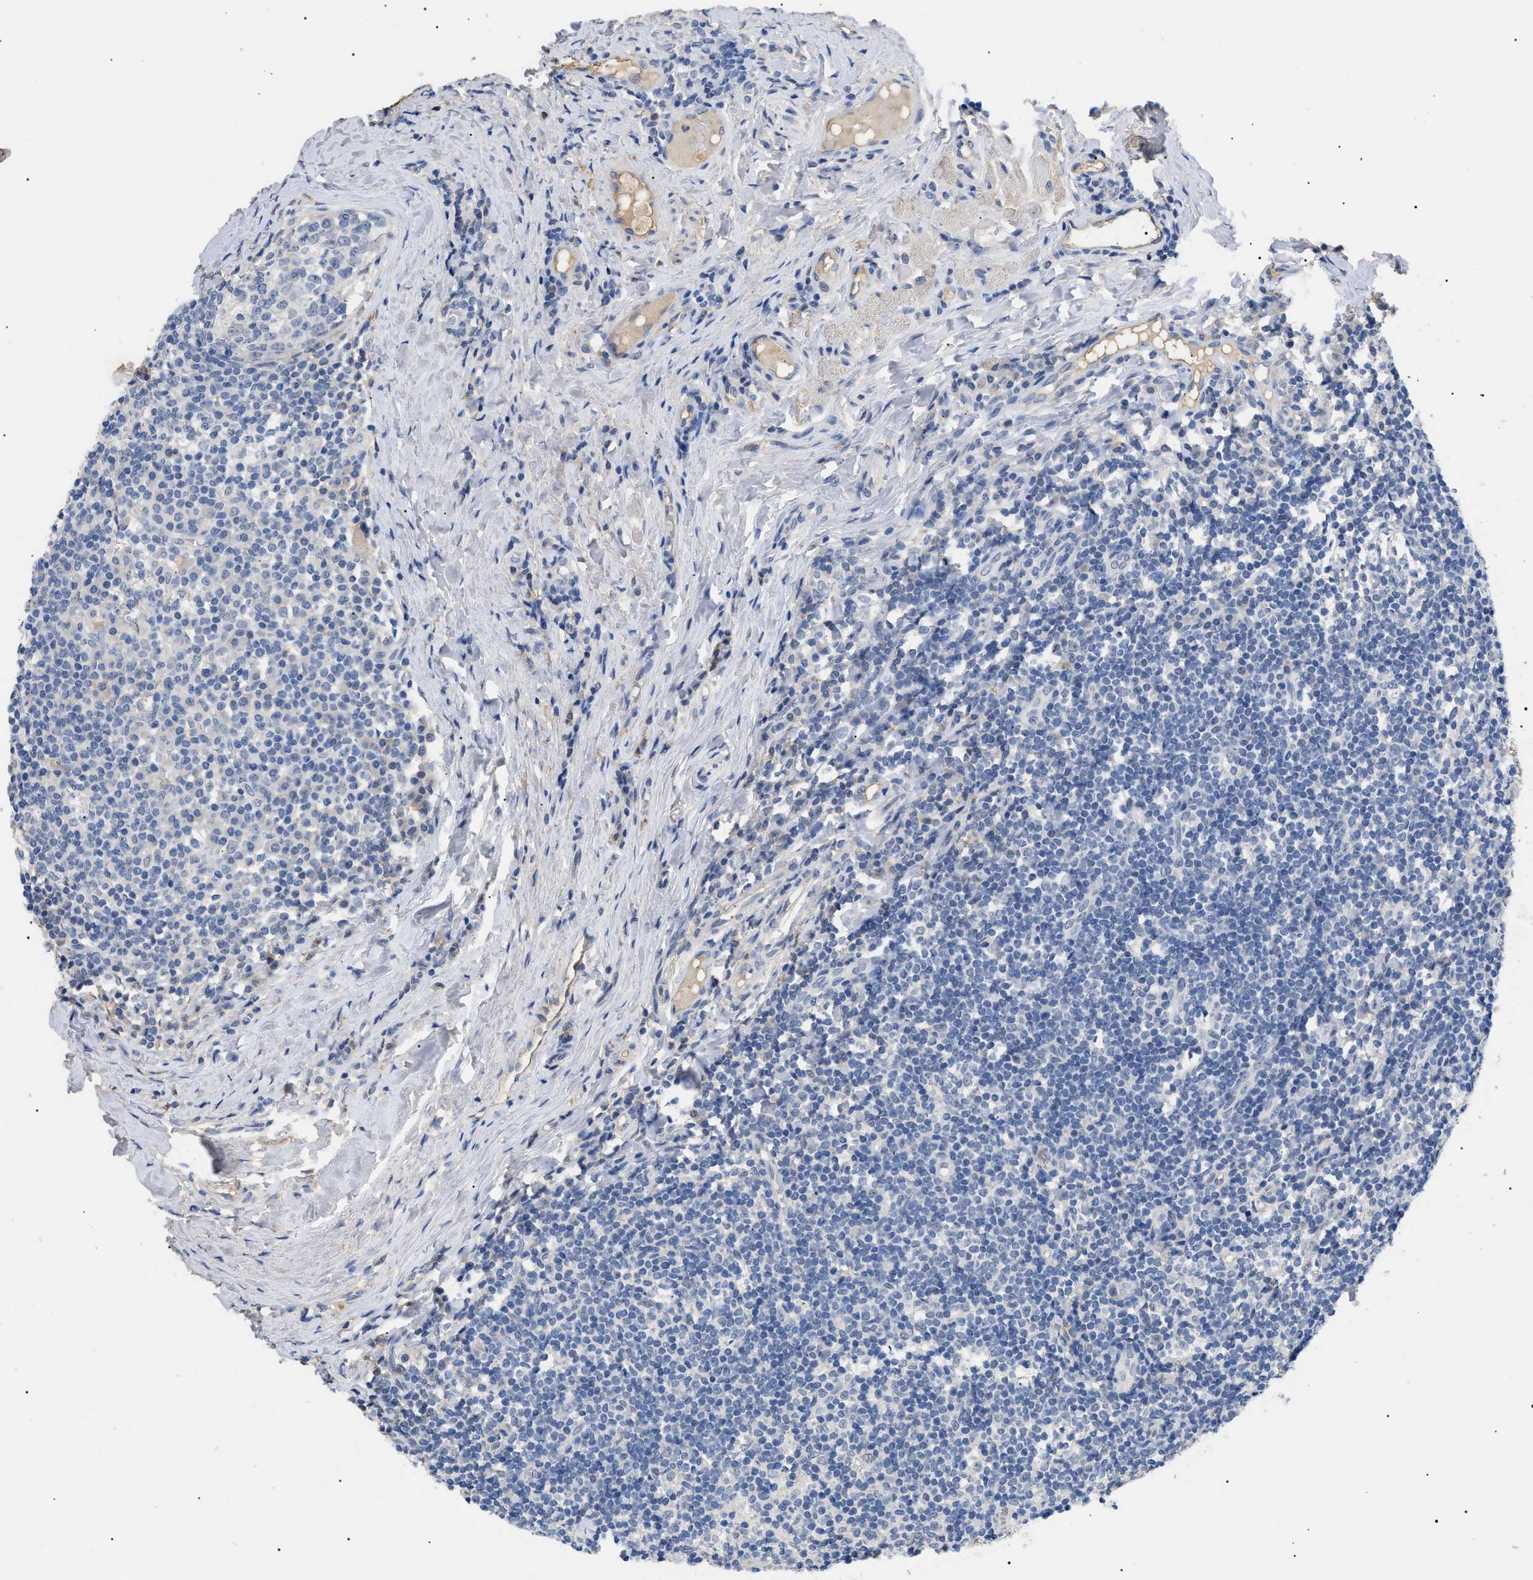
{"staining": {"intensity": "negative", "quantity": "none", "location": "none"}, "tissue": "tonsil", "cell_type": "Germinal center cells", "image_type": "normal", "snomed": [{"axis": "morphology", "description": "Normal tissue, NOS"}, {"axis": "topography", "description": "Tonsil"}], "caption": "The image reveals no significant expression in germinal center cells of tonsil. (Immunohistochemistry, brightfield microscopy, high magnification).", "gene": "PRRT2", "patient": {"sex": "female", "age": 19}}